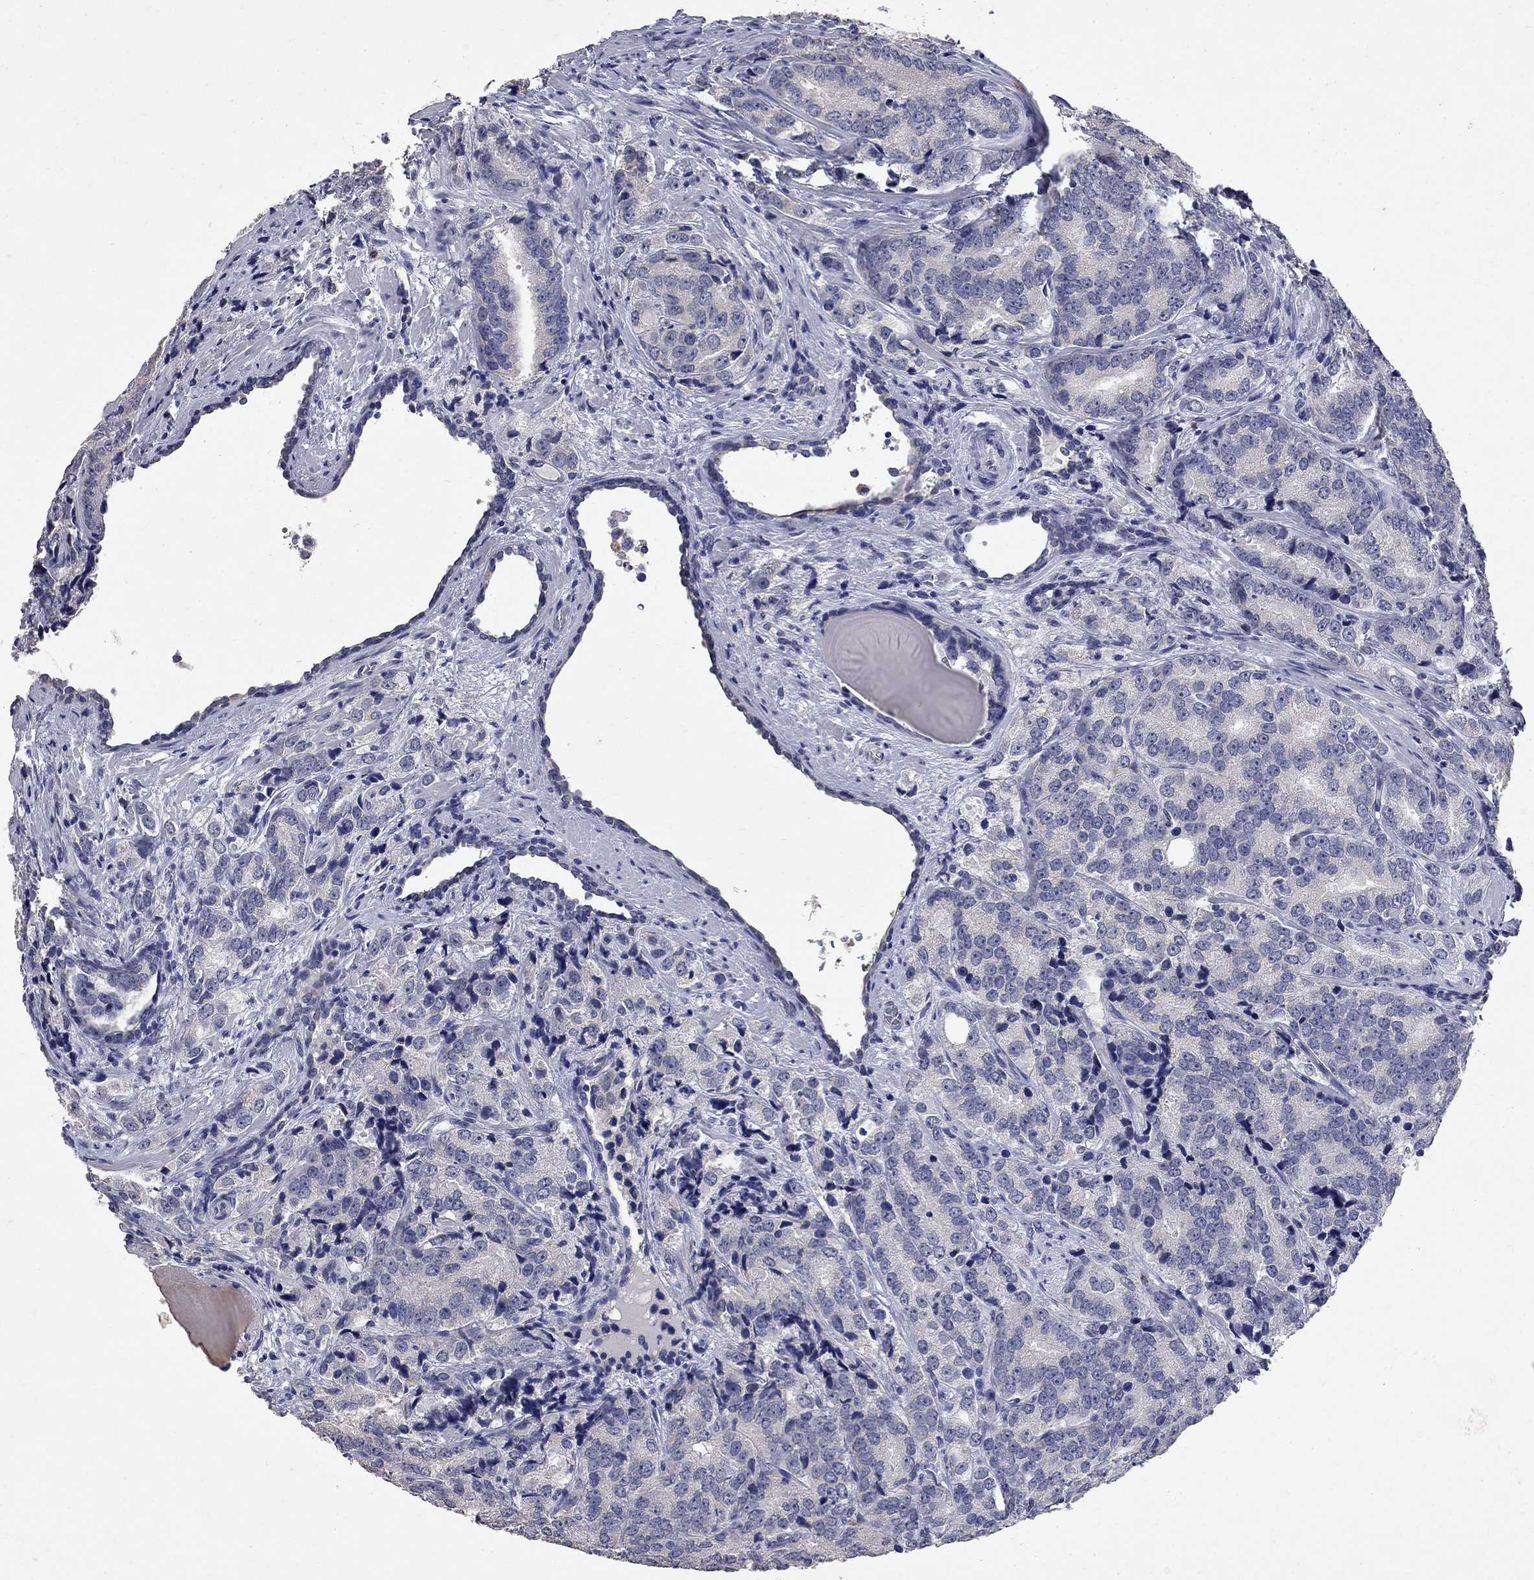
{"staining": {"intensity": "negative", "quantity": "none", "location": "none"}, "tissue": "prostate cancer", "cell_type": "Tumor cells", "image_type": "cancer", "snomed": [{"axis": "morphology", "description": "Adenocarcinoma, NOS"}, {"axis": "topography", "description": "Prostate"}], "caption": "DAB immunohistochemical staining of adenocarcinoma (prostate) exhibits no significant staining in tumor cells.", "gene": "NOS2", "patient": {"sex": "male", "age": 71}}